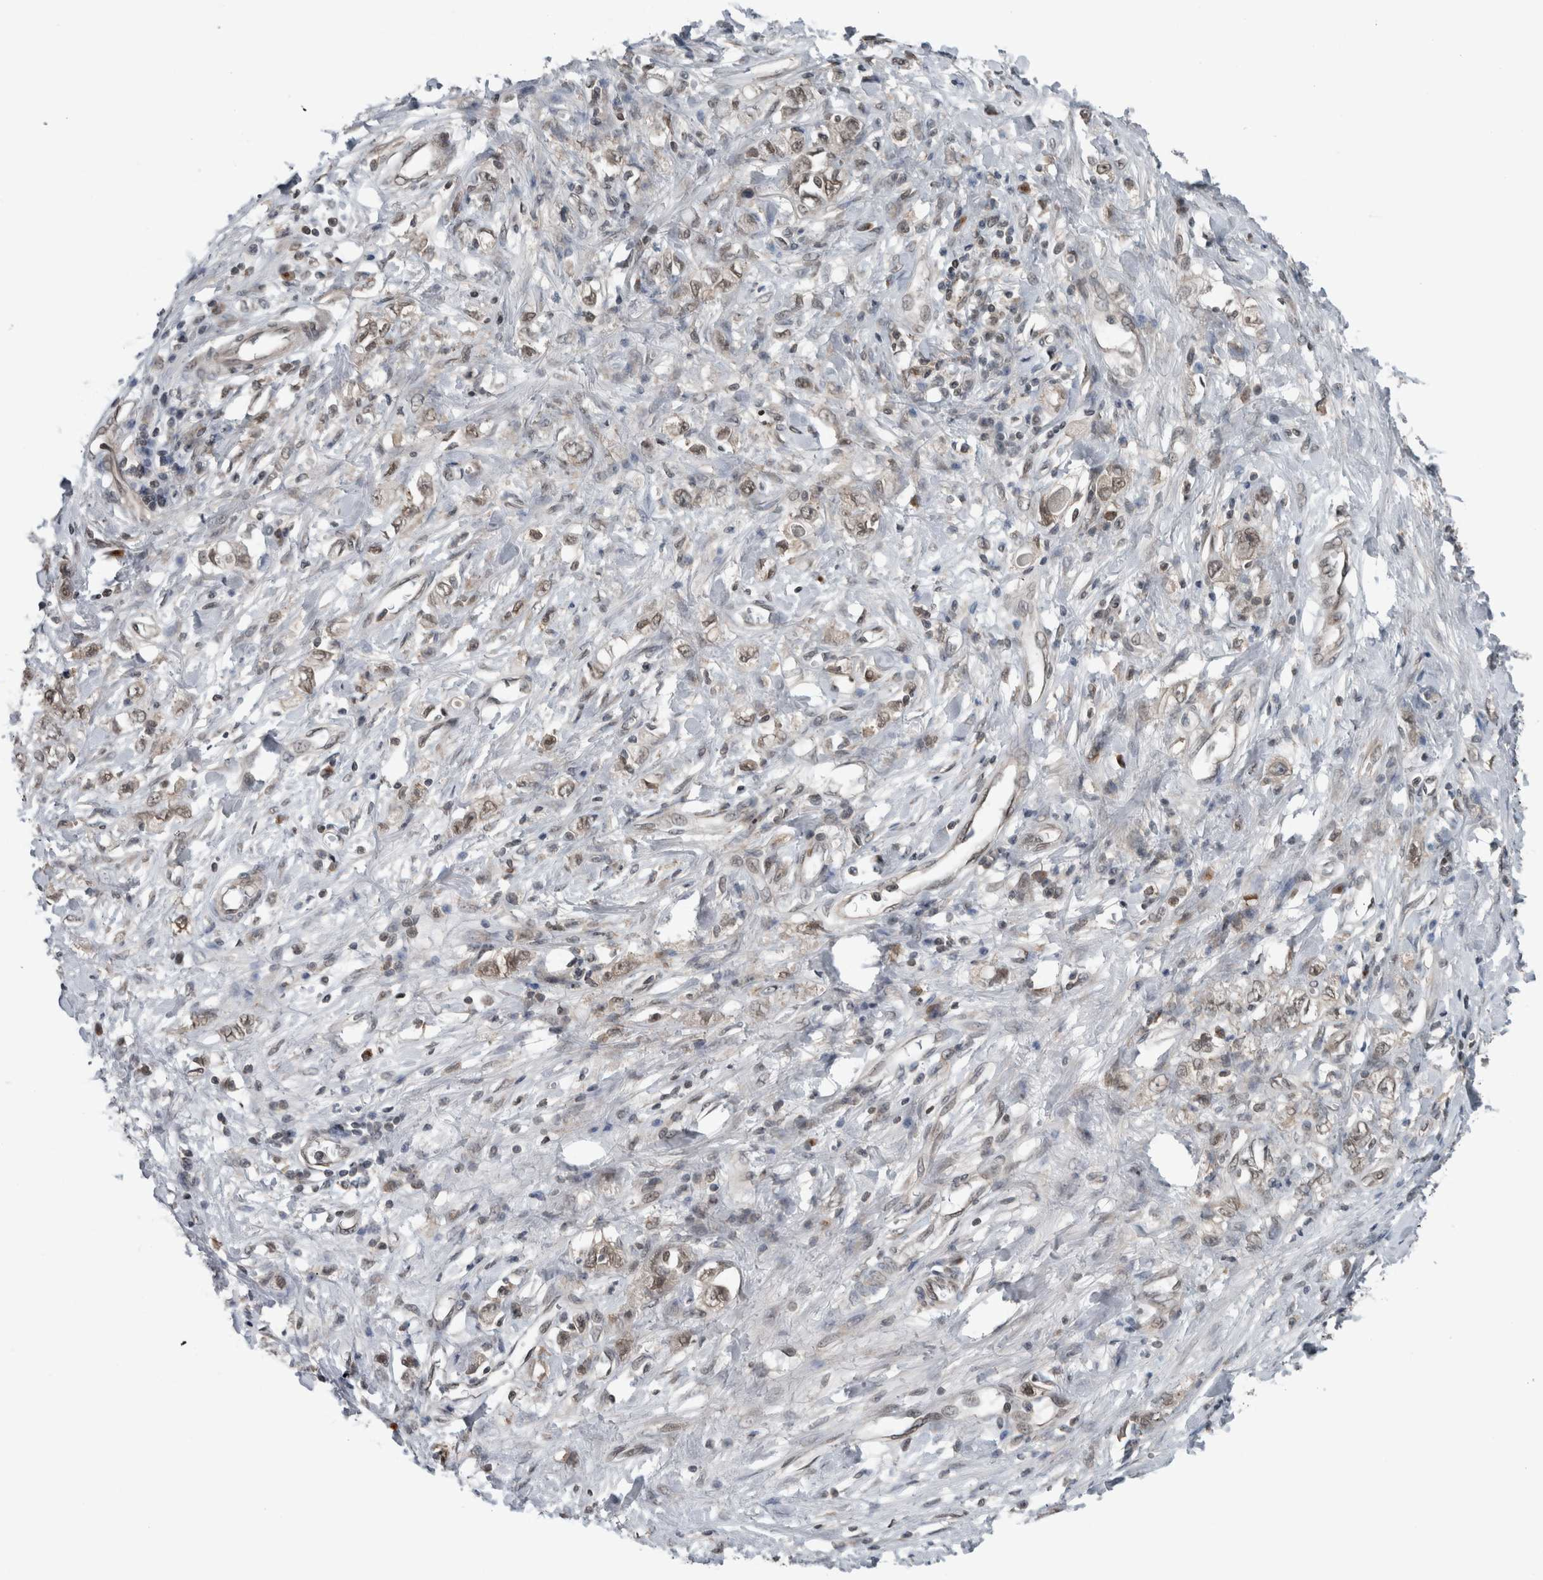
{"staining": {"intensity": "weak", "quantity": ">75%", "location": "nuclear"}, "tissue": "stomach cancer", "cell_type": "Tumor cells", "image_type": "cancer", "snomed": [{"axis": "morphology", "description": "Adenocarcinoma, NOS"}, {"axis": "topography", "description": "Stomach"}], "caption": "Protein expression analysis of stomach adenocarcinoma exhibits weak nuclear staining in approximately >75% of tumor cells.", "gene": "SPAG7", "patient": {"sex": "female", "age": 76}}